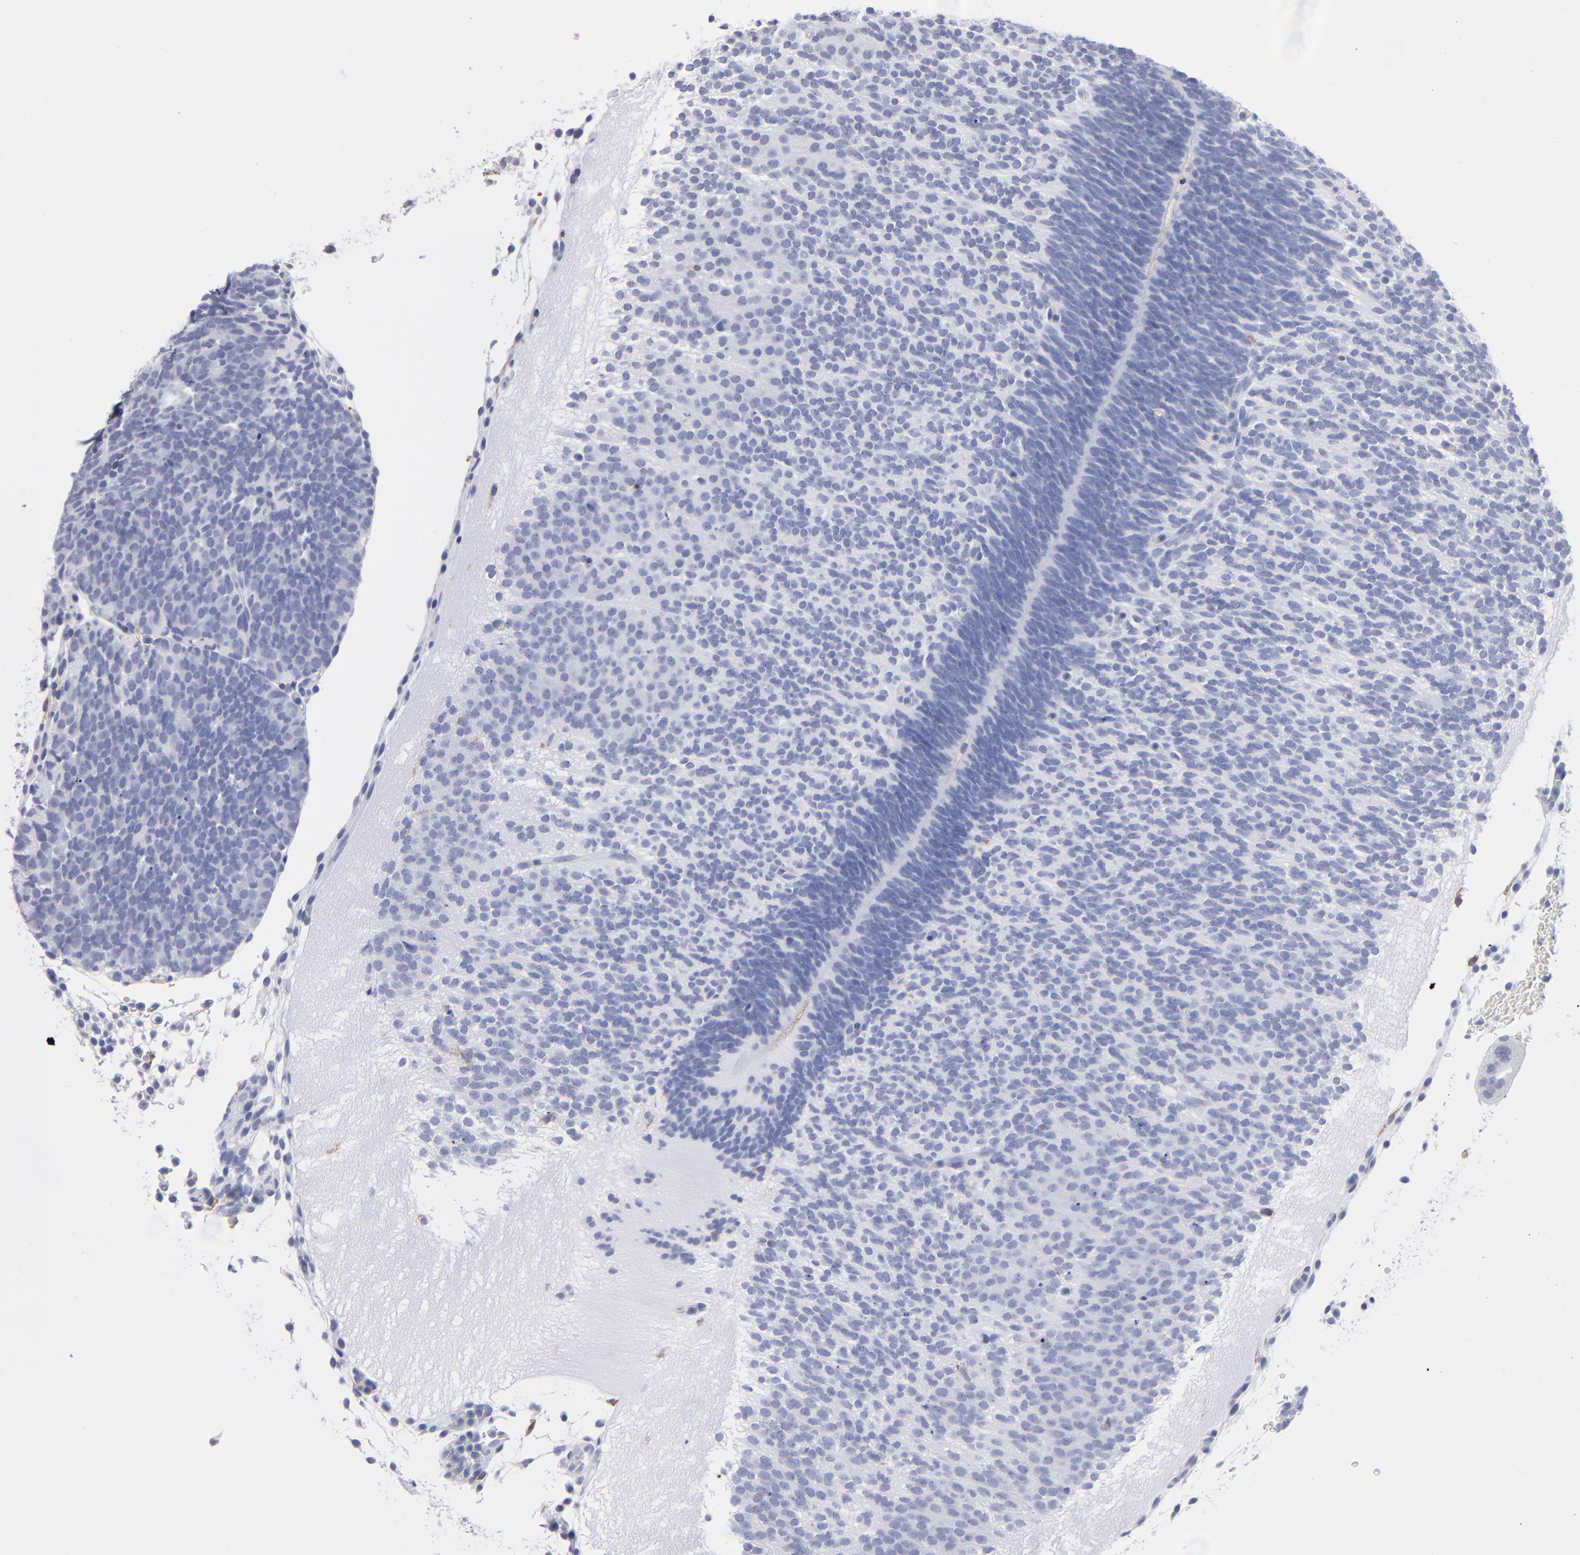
{"staining": {"intensity": "negative", "quantity": "none", "location": "none"}, "tissue": "placenta", "cell_type": "Decidual cells", "image_type": "normal", "snomed": [{"axis": "morphology", "description": "Normal tissue, NOS"}, {"axis": "topography", "description": "Placenta"}], "caption": "An immunohistochemistry (IHC) histopathology image of benign placenta is shown. There is no staining in decidual cells of placenta.", "gene": "LAT2", "patient": {"sex": "female", "age": 19}}